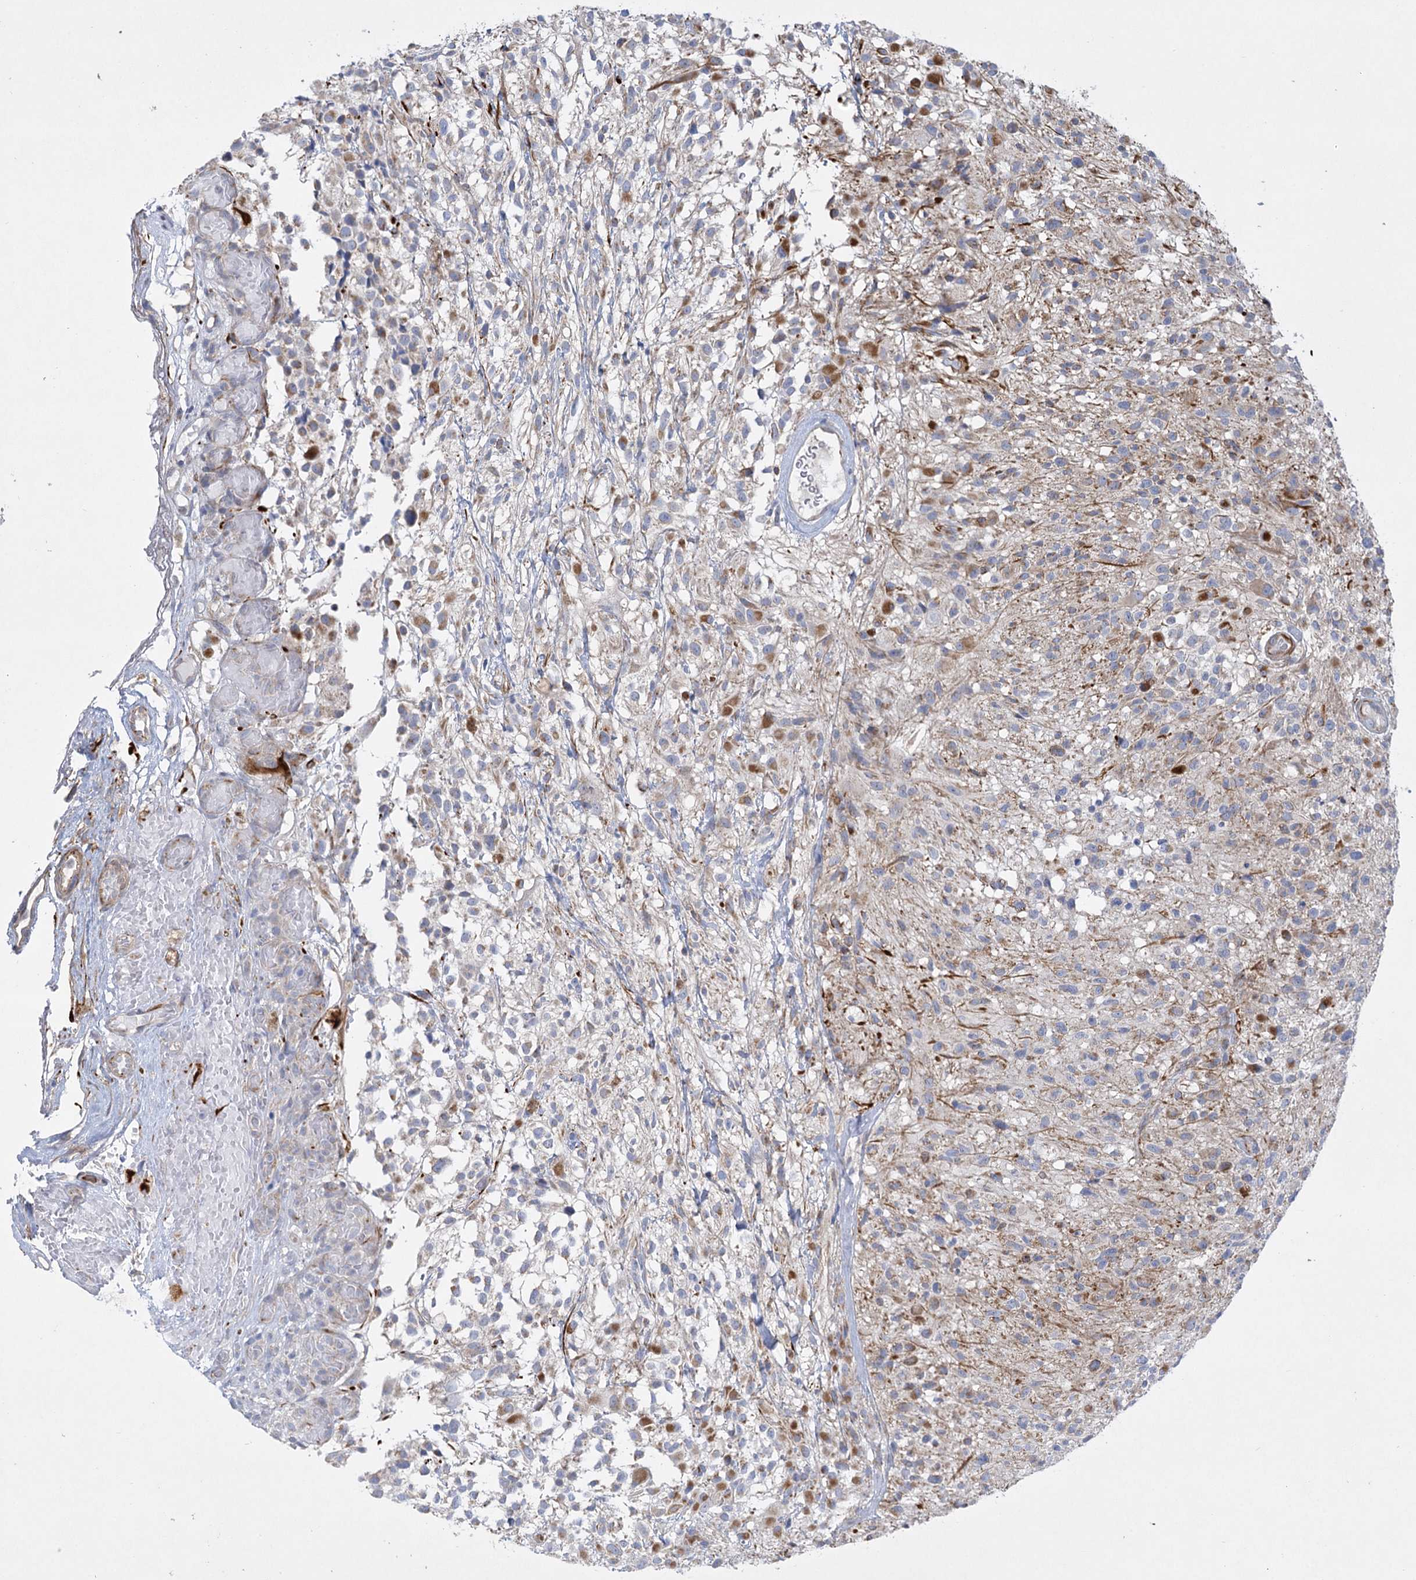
{"staining": {"intensity": "negative", "quantity": "none", "location": "none"}, "tissue": "glioma", "cell_type": "Tumor cells", "image_type": "cancer", "snomed": [{"axis": "morphology", "description": "Glioma, malignant, High grade"}, {"axis": "morphology", "description": "Glioblastoma, NOS"}, {"axis": "topography", "description": "Brain"}], "caption": "Tumor cells are negative for brown protein staining in glioblastoma.", "gene": "DHTKD1", "patient": {"sex": "male", "age": 60}}